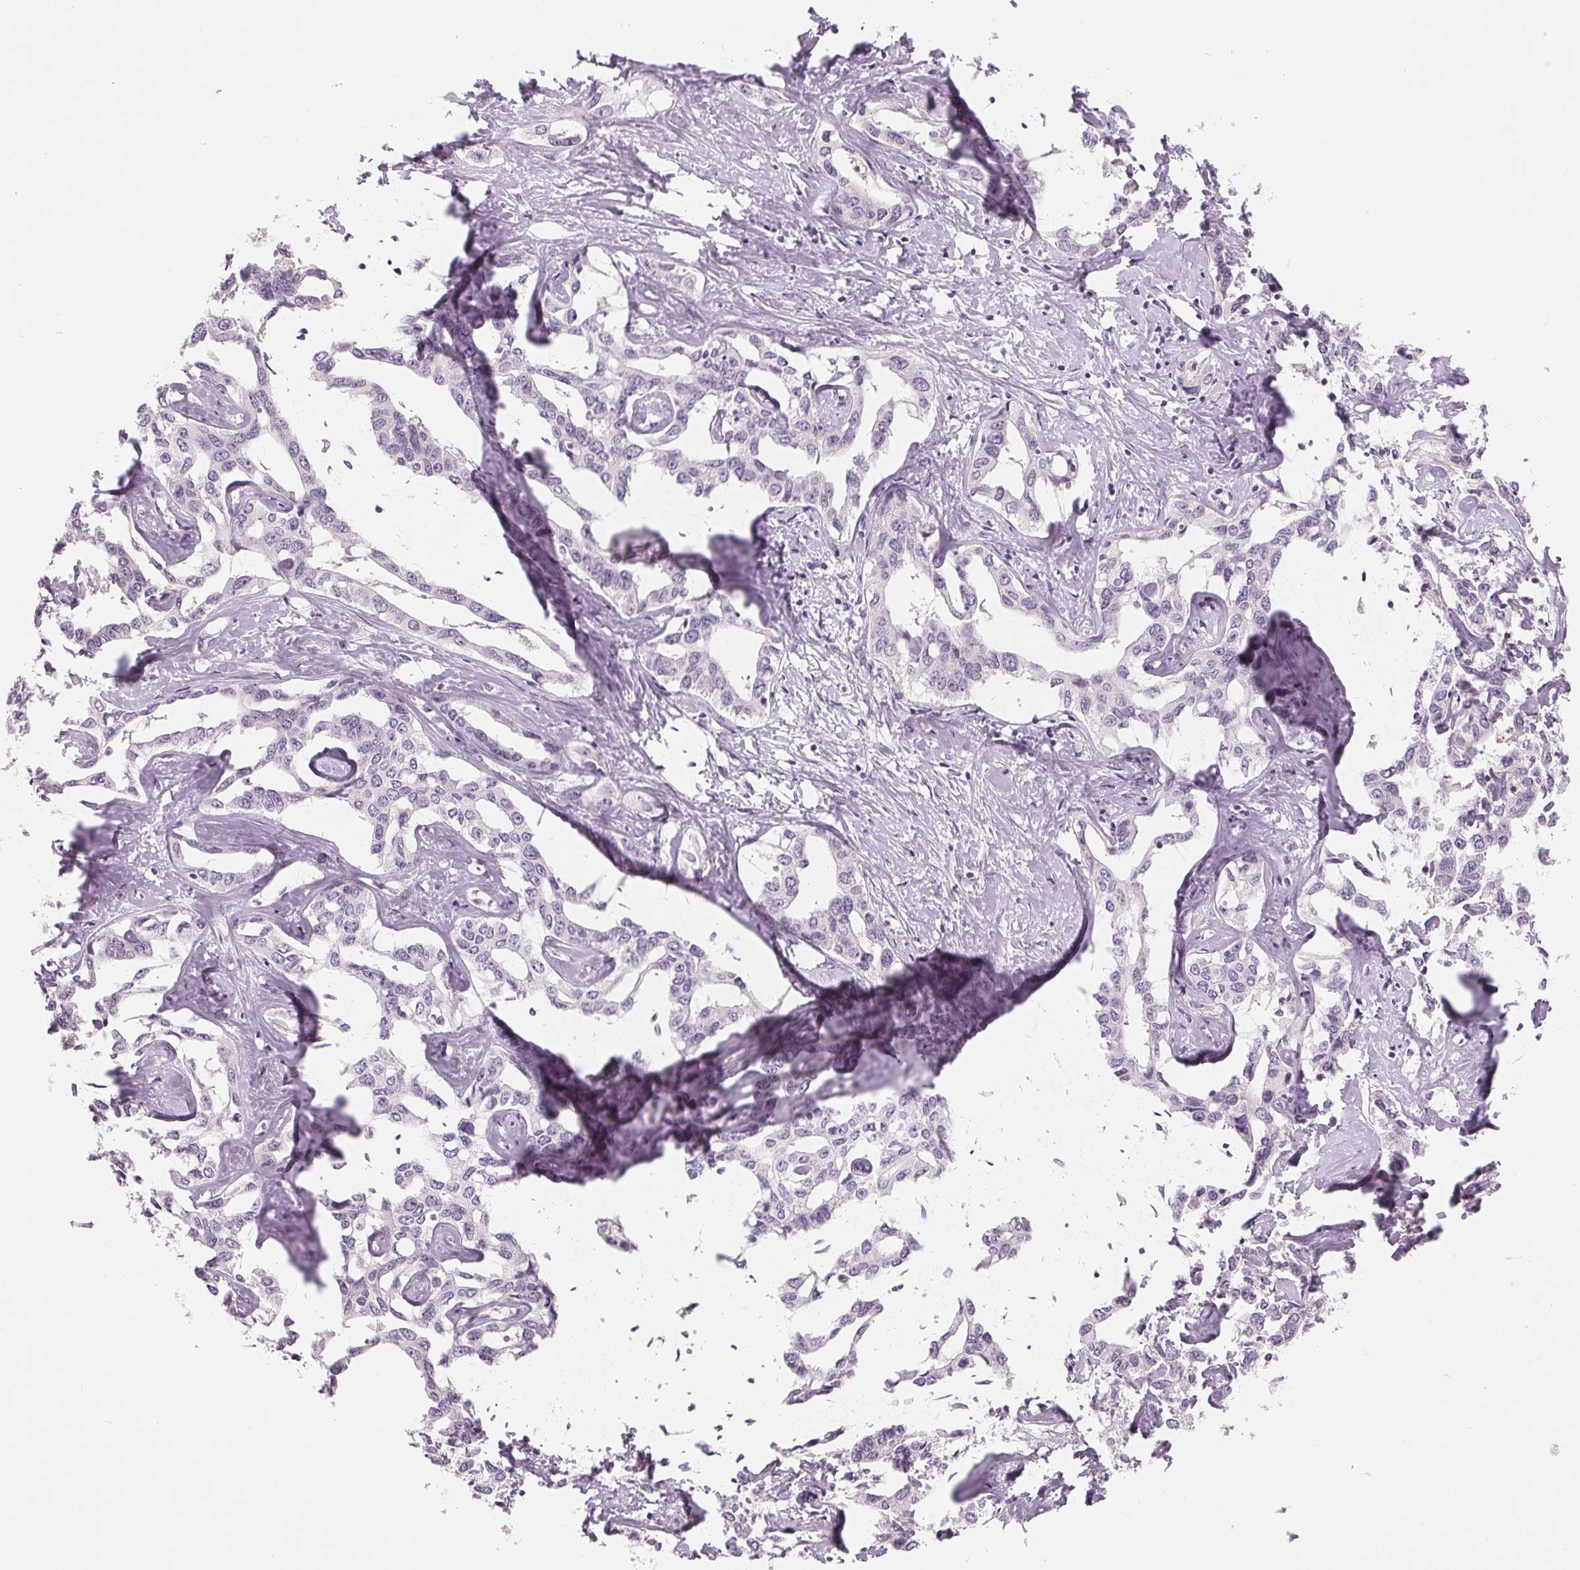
{"staining": {"intensity": "negative", "quantity": "none", "location": "none"}, "tissue": "liver cancer", "cell_type": "Tumor cells", "image_type": "cancer", "snomed": [{"axis": "morphology", "description": "Cholangiocarcinoma"}, {"axis": "topography", "description": "Liver"}], "caption": "High power microscopy micrograph of an immunohistochemistry histopathology image of cholangiocarcinoma (liver), revealing no significant positivity in tumor cells.", "gene": "IL9R", "patient": {"sex": "male", "age": 59}}